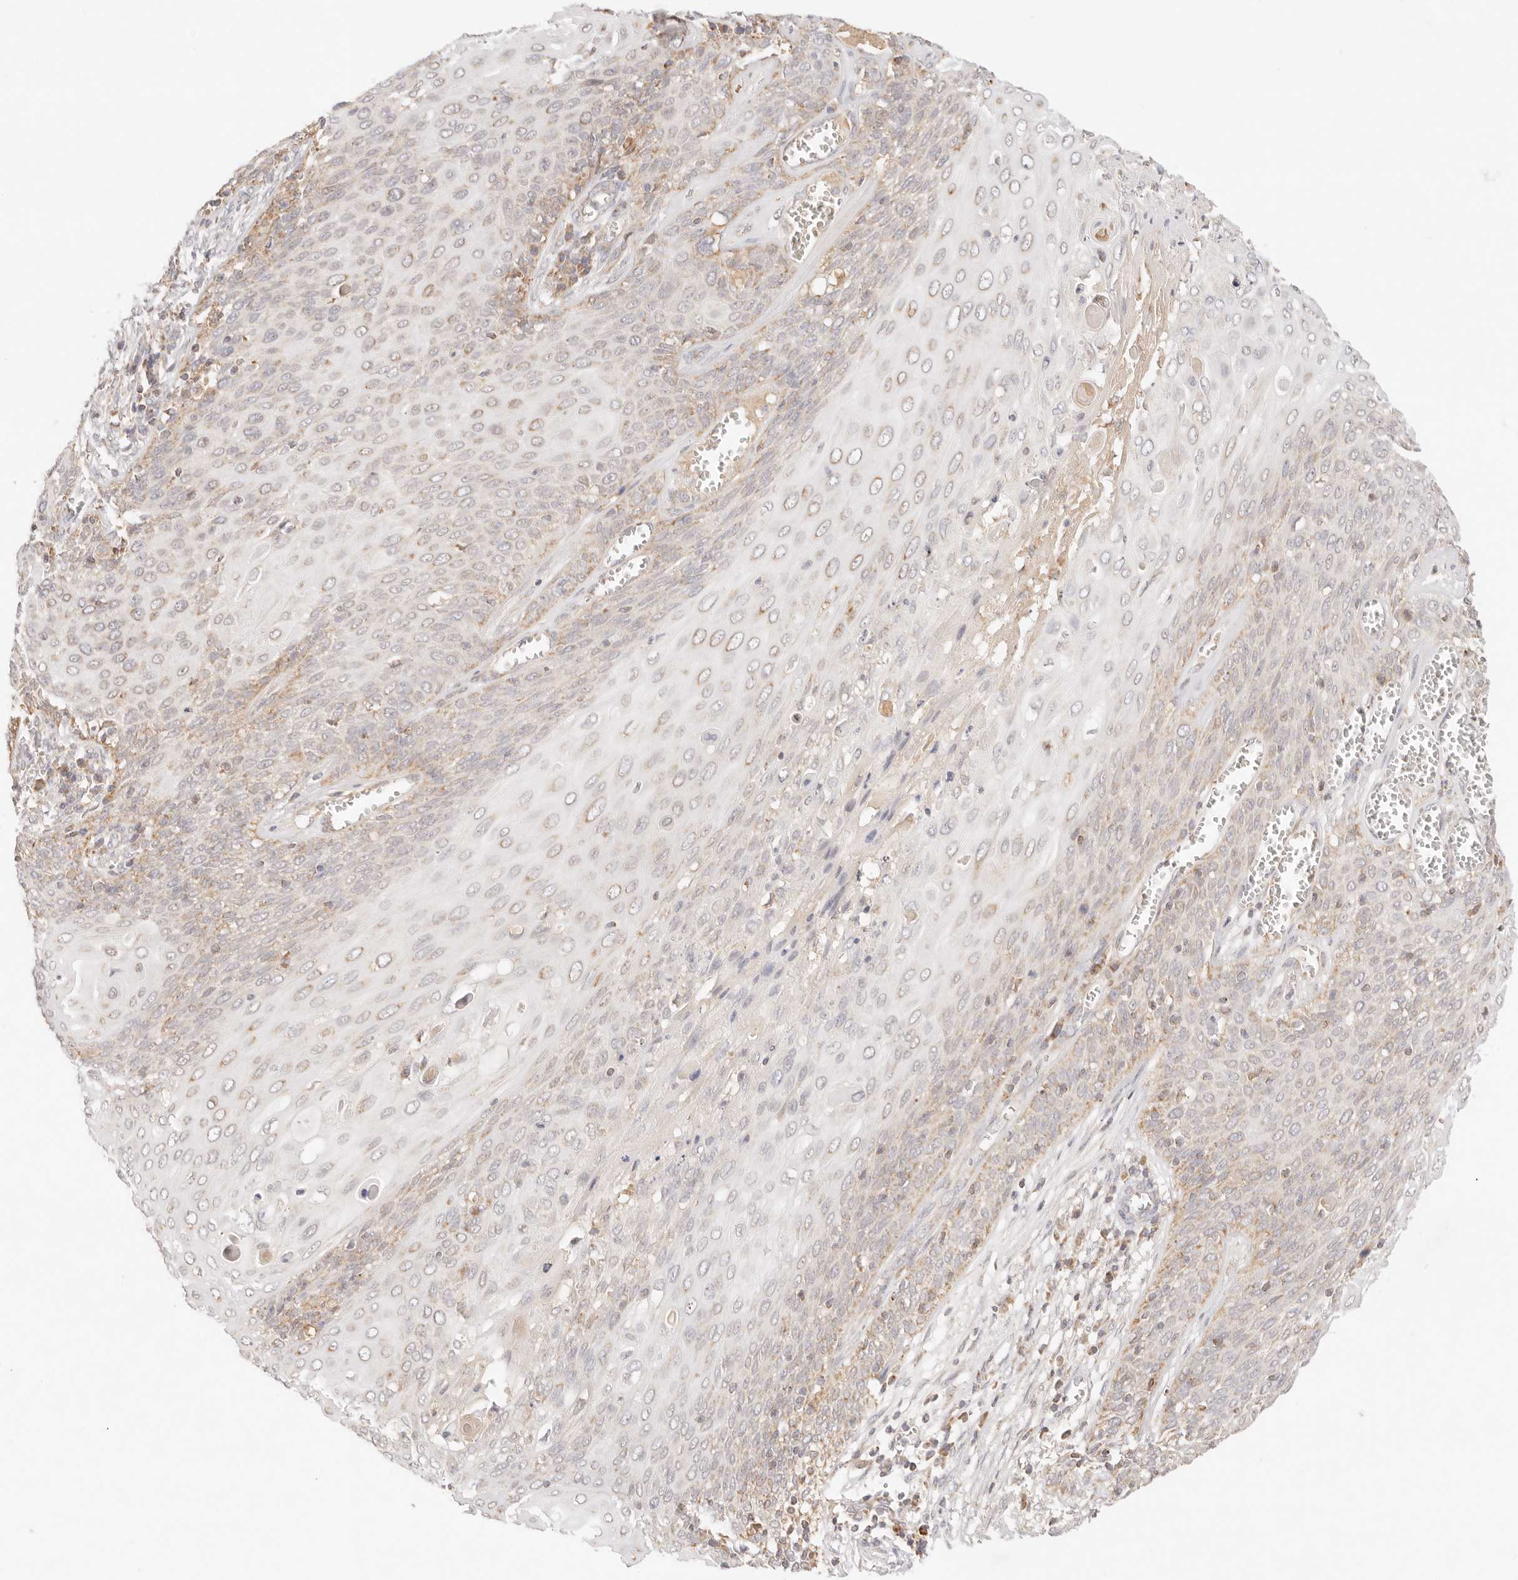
{"staining": {"intensity": "weak", "quantity": "<25%", "location": "cytoplasmic/membranous"}, "tissue": "cervical cancer", "cell_type": "Tumor cells", "image_type": "cancer", "snomed": [{"axis": "morphology", "description": "Squamous cell carcinoma, NOS"}, {"axis": "topography", "description": "Cervix"}], "caption": "This is an immunohistochemistry (IHC) histopathology image of human cervical cancer. There is no staining in tumor cells.", "gene": "COA6", "patient": {"sex": "female", "age": 39}}